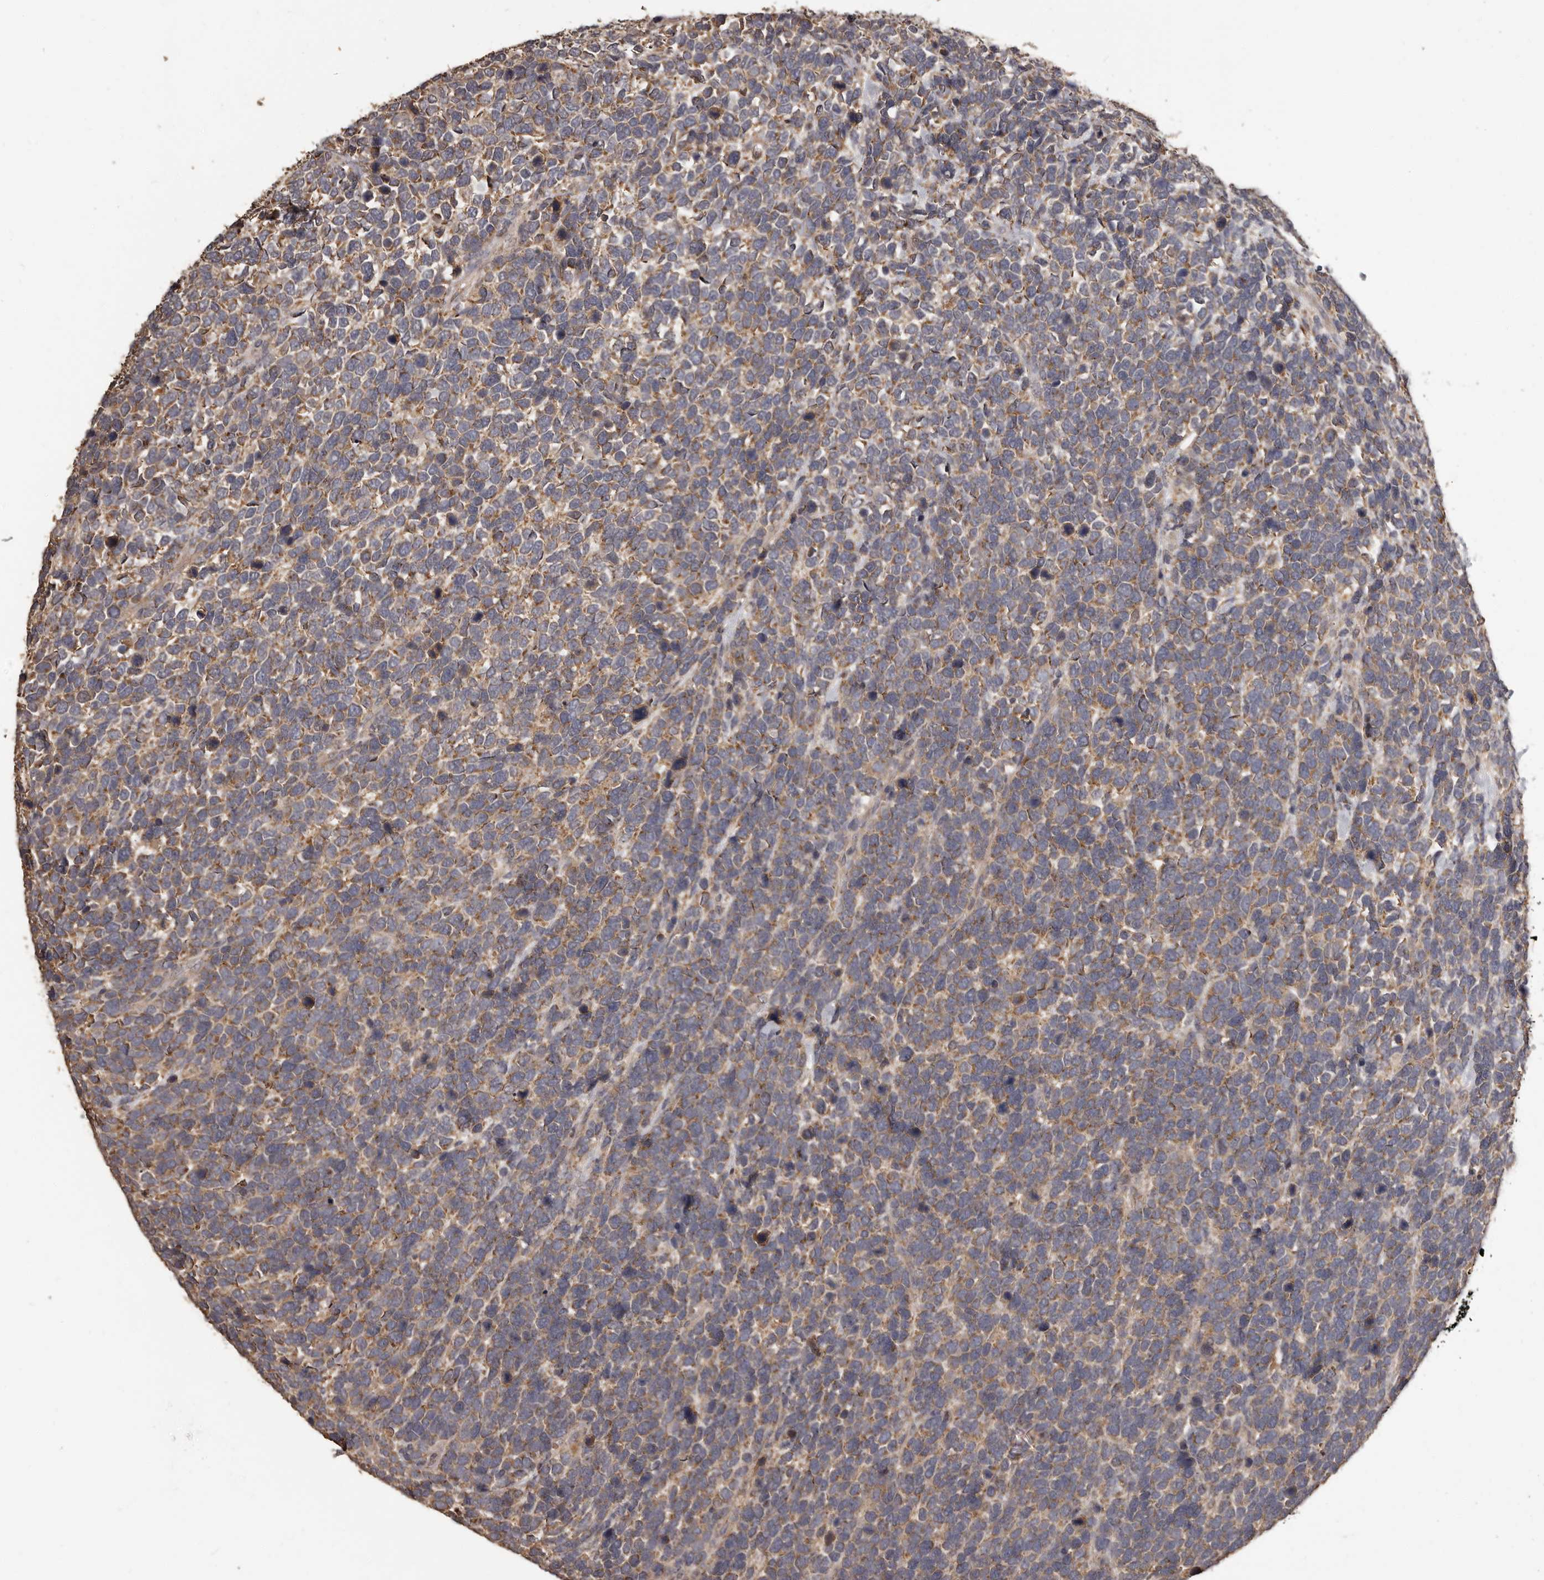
{"staining": {"intensity": "moderate", "quantity": ">75%", "location": "cytoplasmic/membranous"}, "tissue": "urothelial cancer", "cell_type": "Tumor cells", "image_type": "cancer", "snomed": [{"axis": "morphology", "description": "Urothelial carcinoma, High grade"}, {"axis": "topography", "description": "Urinary bladder"}], "caption": "High-magnification brightfield microscopy of urothelial cancer stained with DAB (brown) and counterstained with hematoxylin (blue). tumor cells exhibit moderate cytoplasmic/membranous staining is seen in about>75% of cells. The staining was performed using DAB to visualize the protein expression in brown, while the nuclei were stained in blue with hematoxylin (Magnification: 20x).", "gene": "MGAT5", "patient": {"sex": "female", "age": 80}}